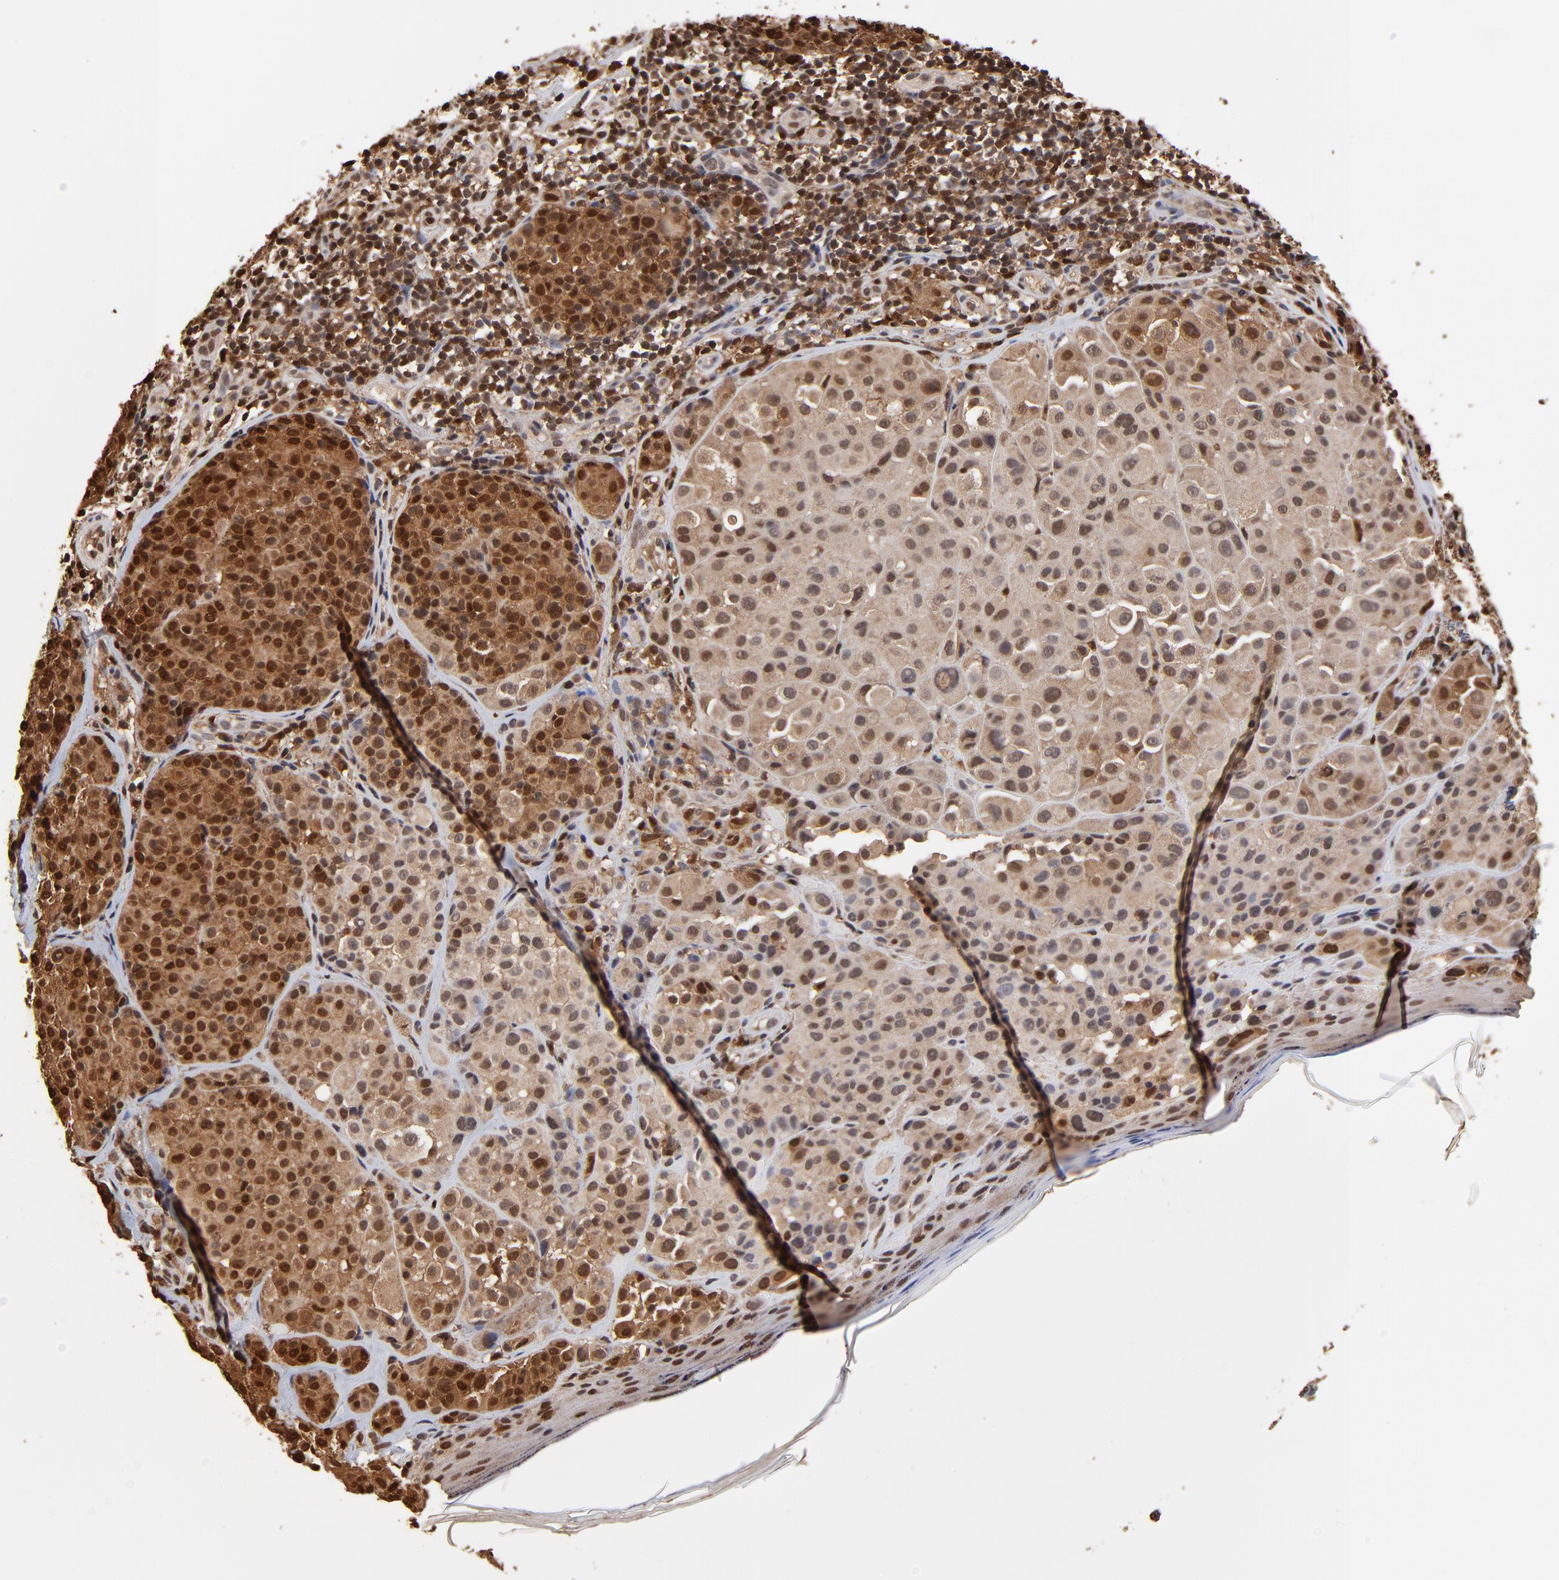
{"staining": {"intensity": "moderate", "quantity": ">75%", "location": "cytoplasmic/membranous,nuclear"}, "tissue": "melanoma", "cell_type": "Tumor cells", "image_type": "cancer", "snomed": [{"axis": "morphology", "description": "Malignant melanoma, NOS"}, {"axis": "topography", "description": "Skin"}], "caption": "Immunohistochemistry (IHC) photomicrograph of neoplastic tissue: melanoma stained using IHC displays medium levels of moderate protein expression localized specifically in the cytoplasmic/membranous and nuclear of tumor cells, appearing as a cytoplasmic/membranous and nuclear brown color.", "gene": "CASP1", "patient": {"sex": "female", "age": 75}}